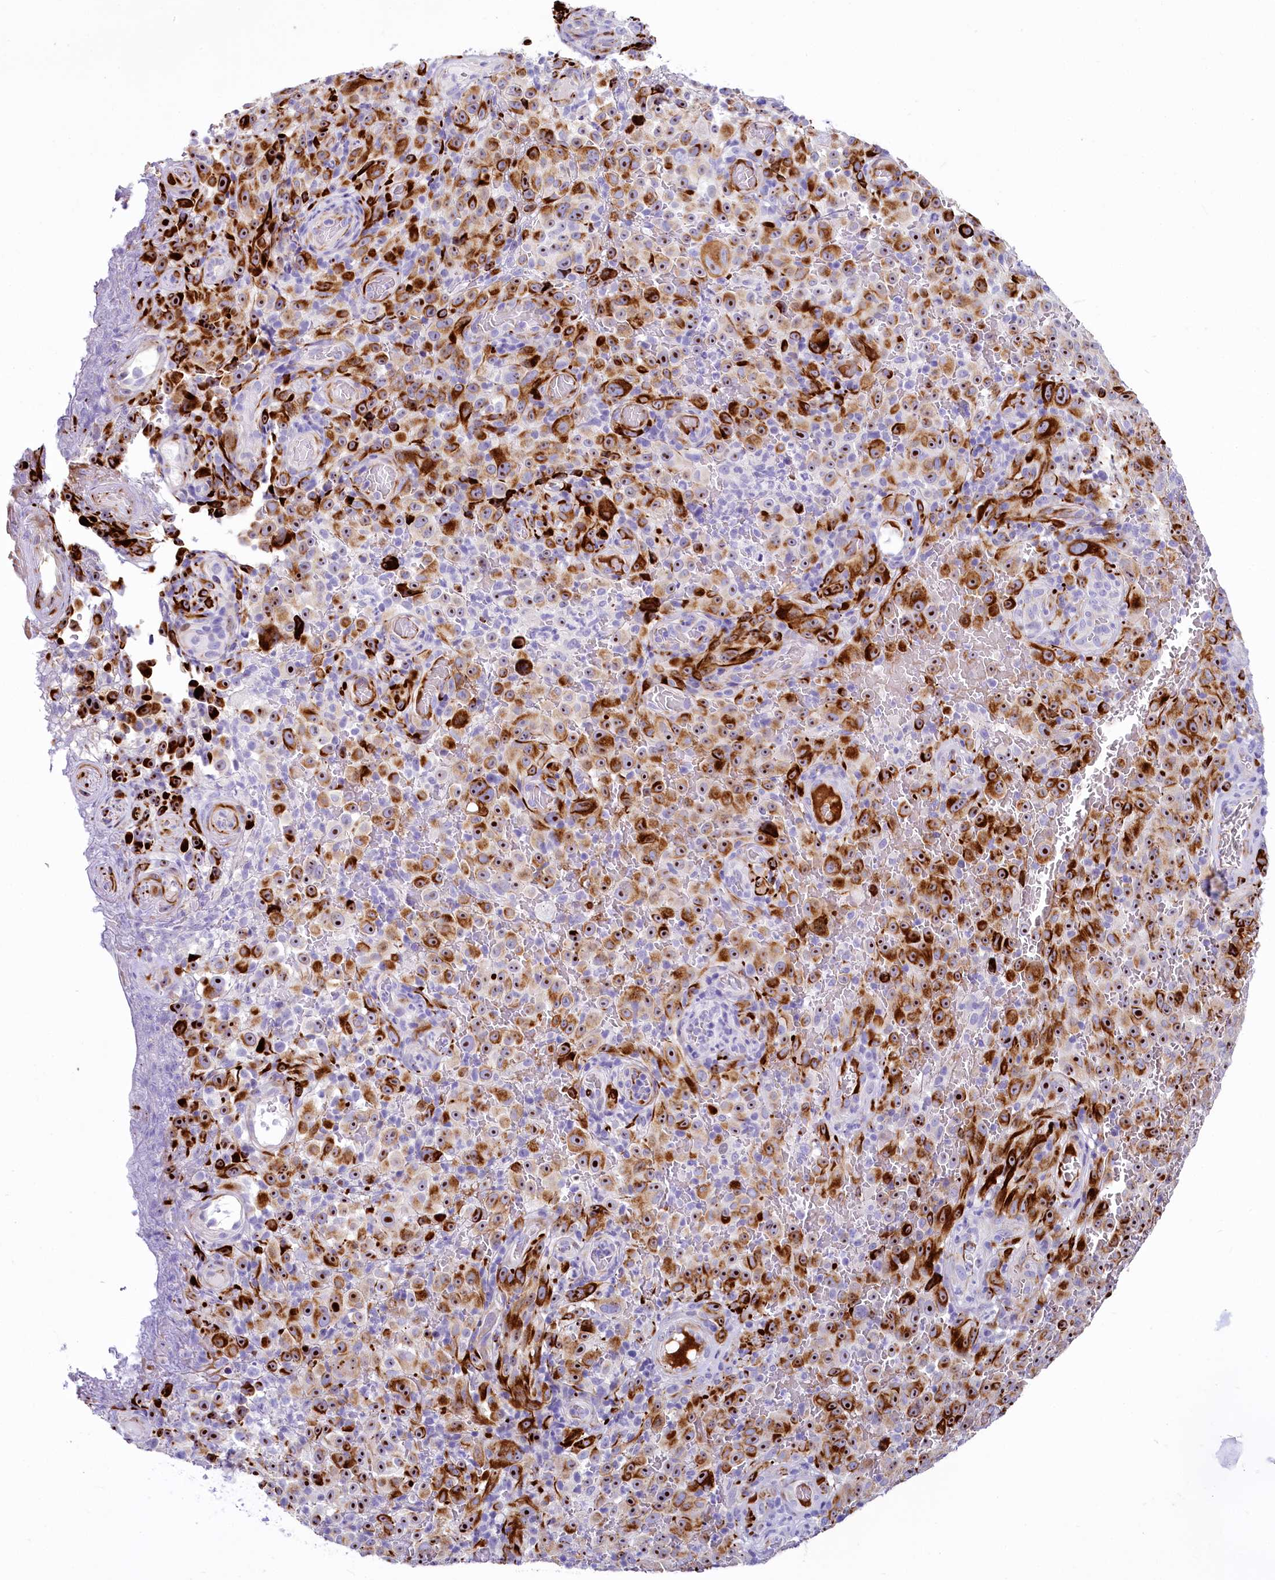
{"staining": {"intensity": "strong", "quantity": ">75%", "location": "nuclear"}, "tissue": "melanoma", "cell_type": "Tumor cells", "image_type": "cancer", "snomed": [{"axis": "morphology", "description": "Malignant melanoma, NOS"}, {"axis": "topography", "description": "Skin"}], "caption": "The histopathology image exhibits staining of malignant melanoma, revealing strong nuclear protein expression (brown color) within tumor cells.", "gene": "SH3TC2", "patient": {"sex": "female", "age": 82}}